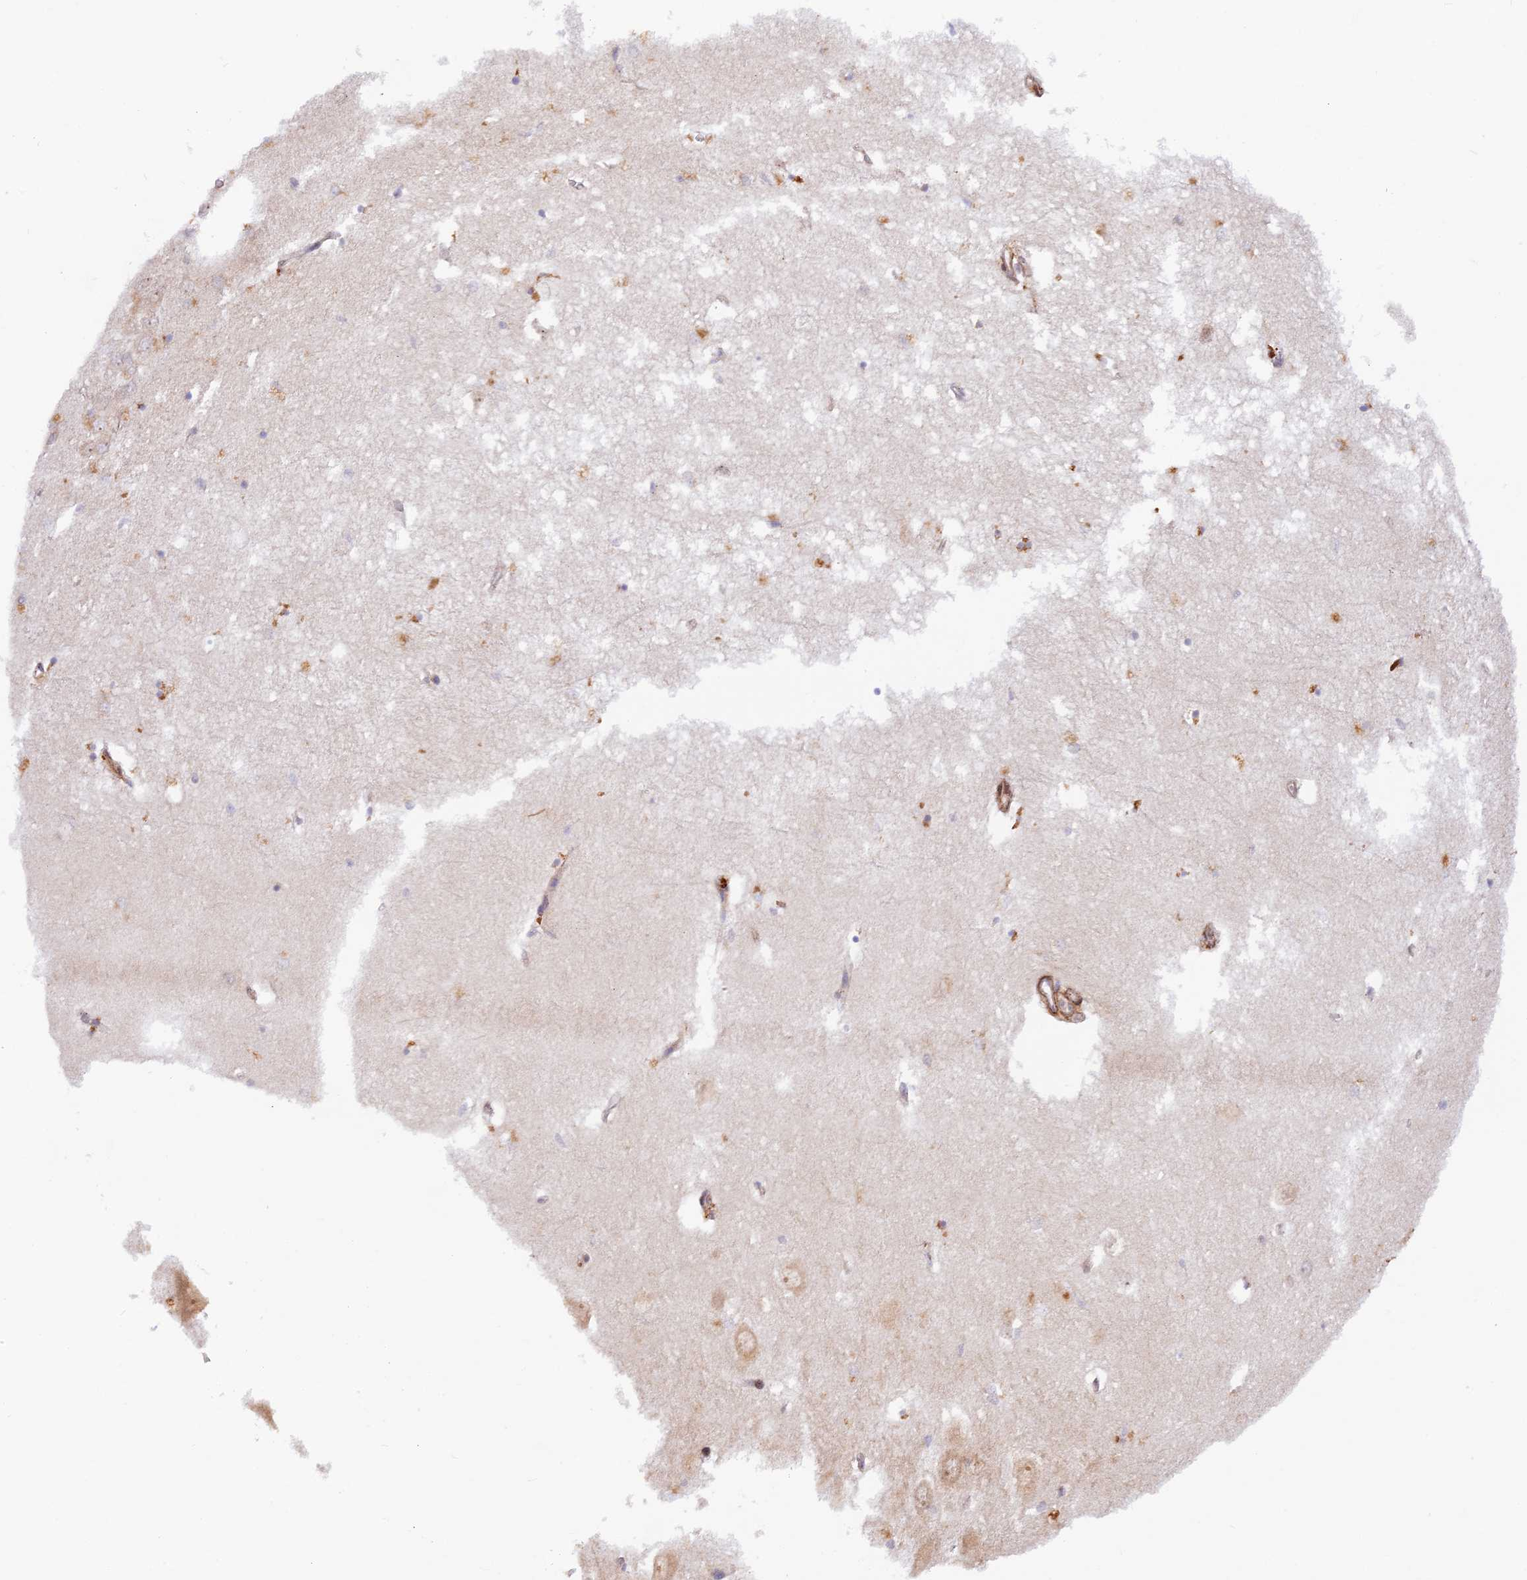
{"staining": {"intensity": "moderate", "quantity": "25%-75%", "location": "cytoplasmic/membranous"}, "tissue": "hippocampus", "cell_type": "Glial cells", "image_type": "normal", "snomed": [{"axis": "morphology", "description": "Normal tissue, NOS"}, {"axis": "topography", "description": "Hippocampus"}], "caption": "Hippocampus stained with immunohistochemistry (IHC) demonstrates moderate cytoplasmic/membranous expression in approximately 25%-75% of glial cells. (DAB IHC with brightfield microscopy, high magnification).", "gene": "WDFY4", "patient": {"sex": "female", "age": 64}}